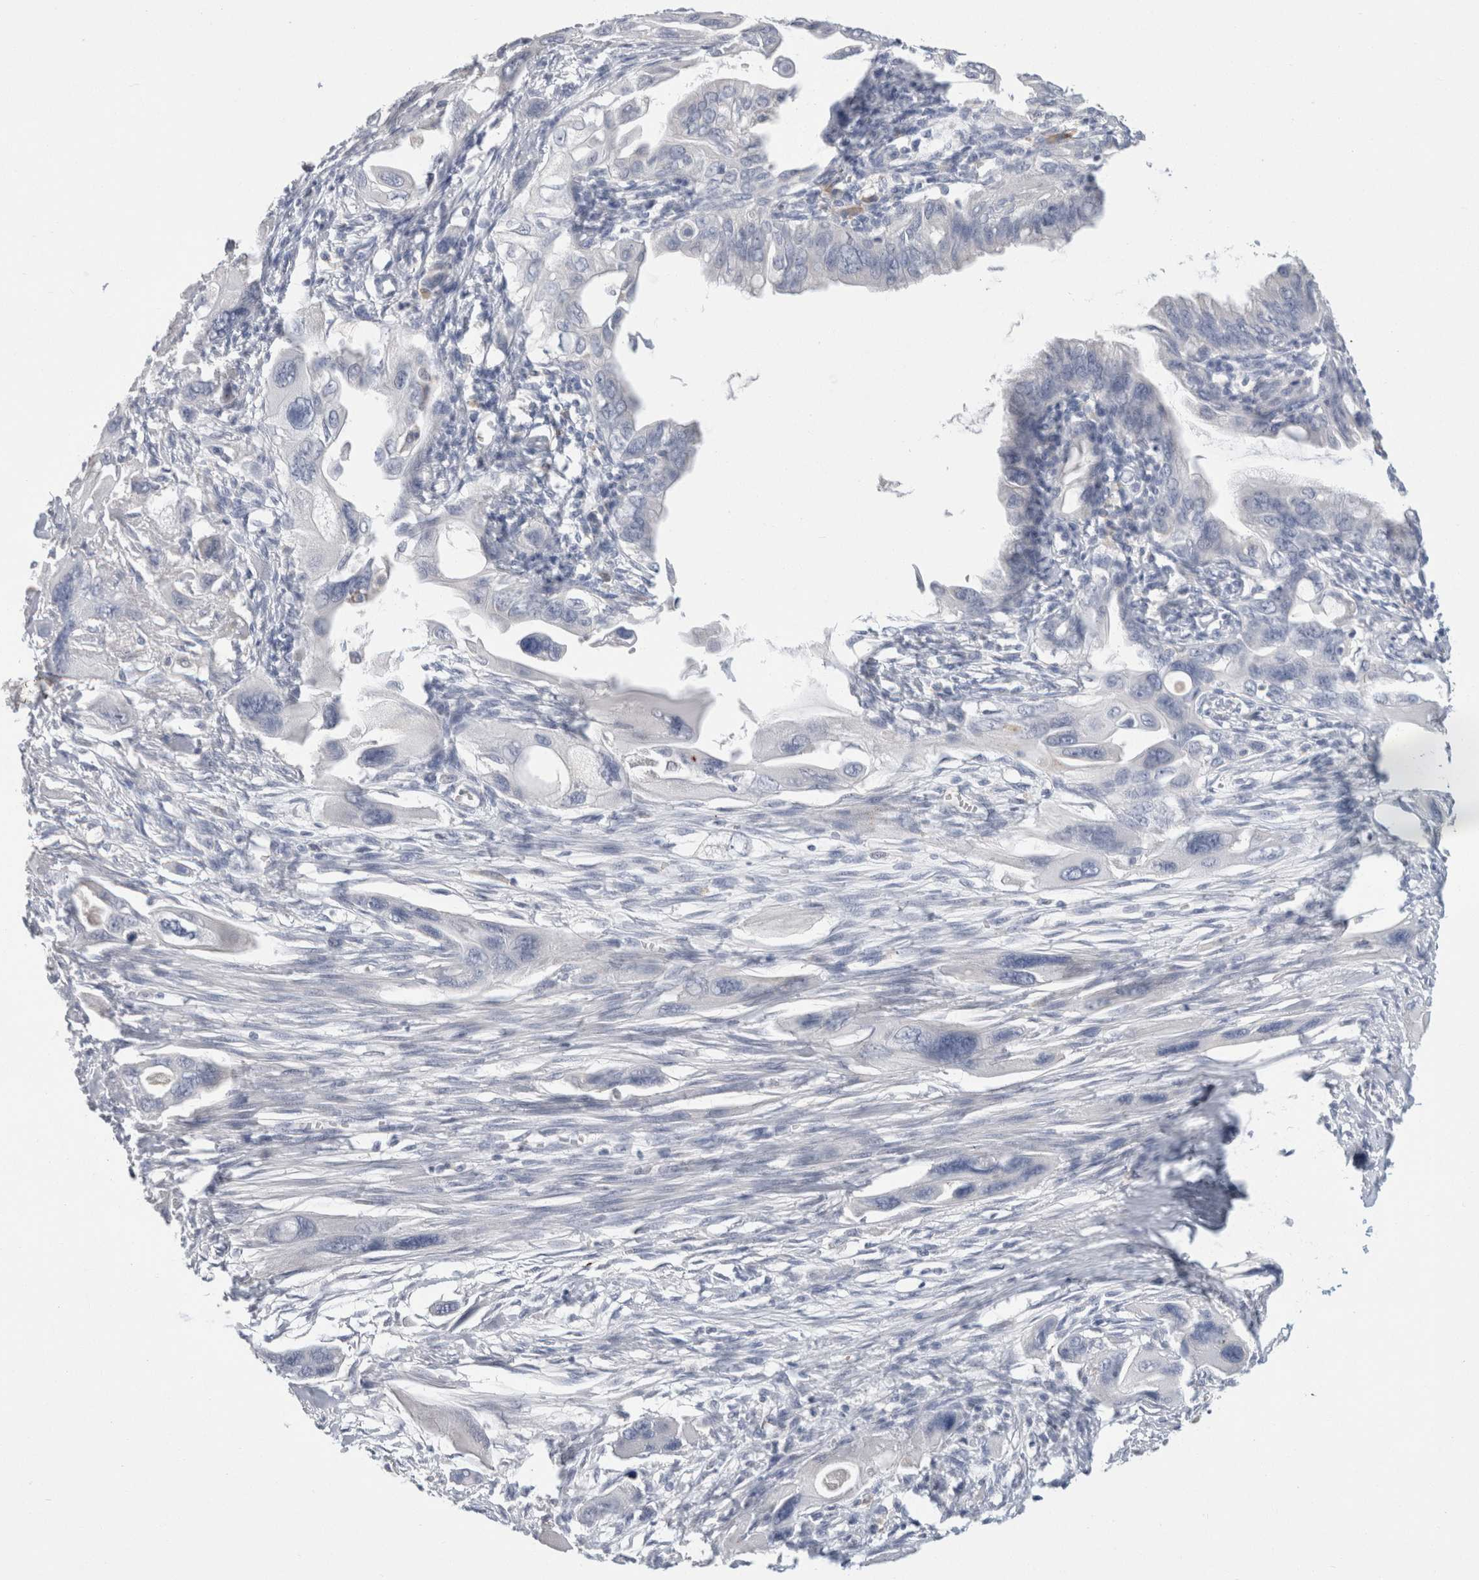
{"staining": {"intensity": "negative", "quantity": "none", "location": "none"}, "tissue": "pancreatic cancer", "cell_type": "Tumor cells", "image_type": "cancer", "snomed": [{"axis": "morphology", "description": "Adenocarcinoma, NOS"}, {"axis": "topography", "description": "Pancreas"}], "caption": "Histopathology image shows no significant protein positivity in tumor cells of pancreatic cancer (adenocarcinoma).", "gene": "CA1", "patient": {"sex": "male", "age": 73}}